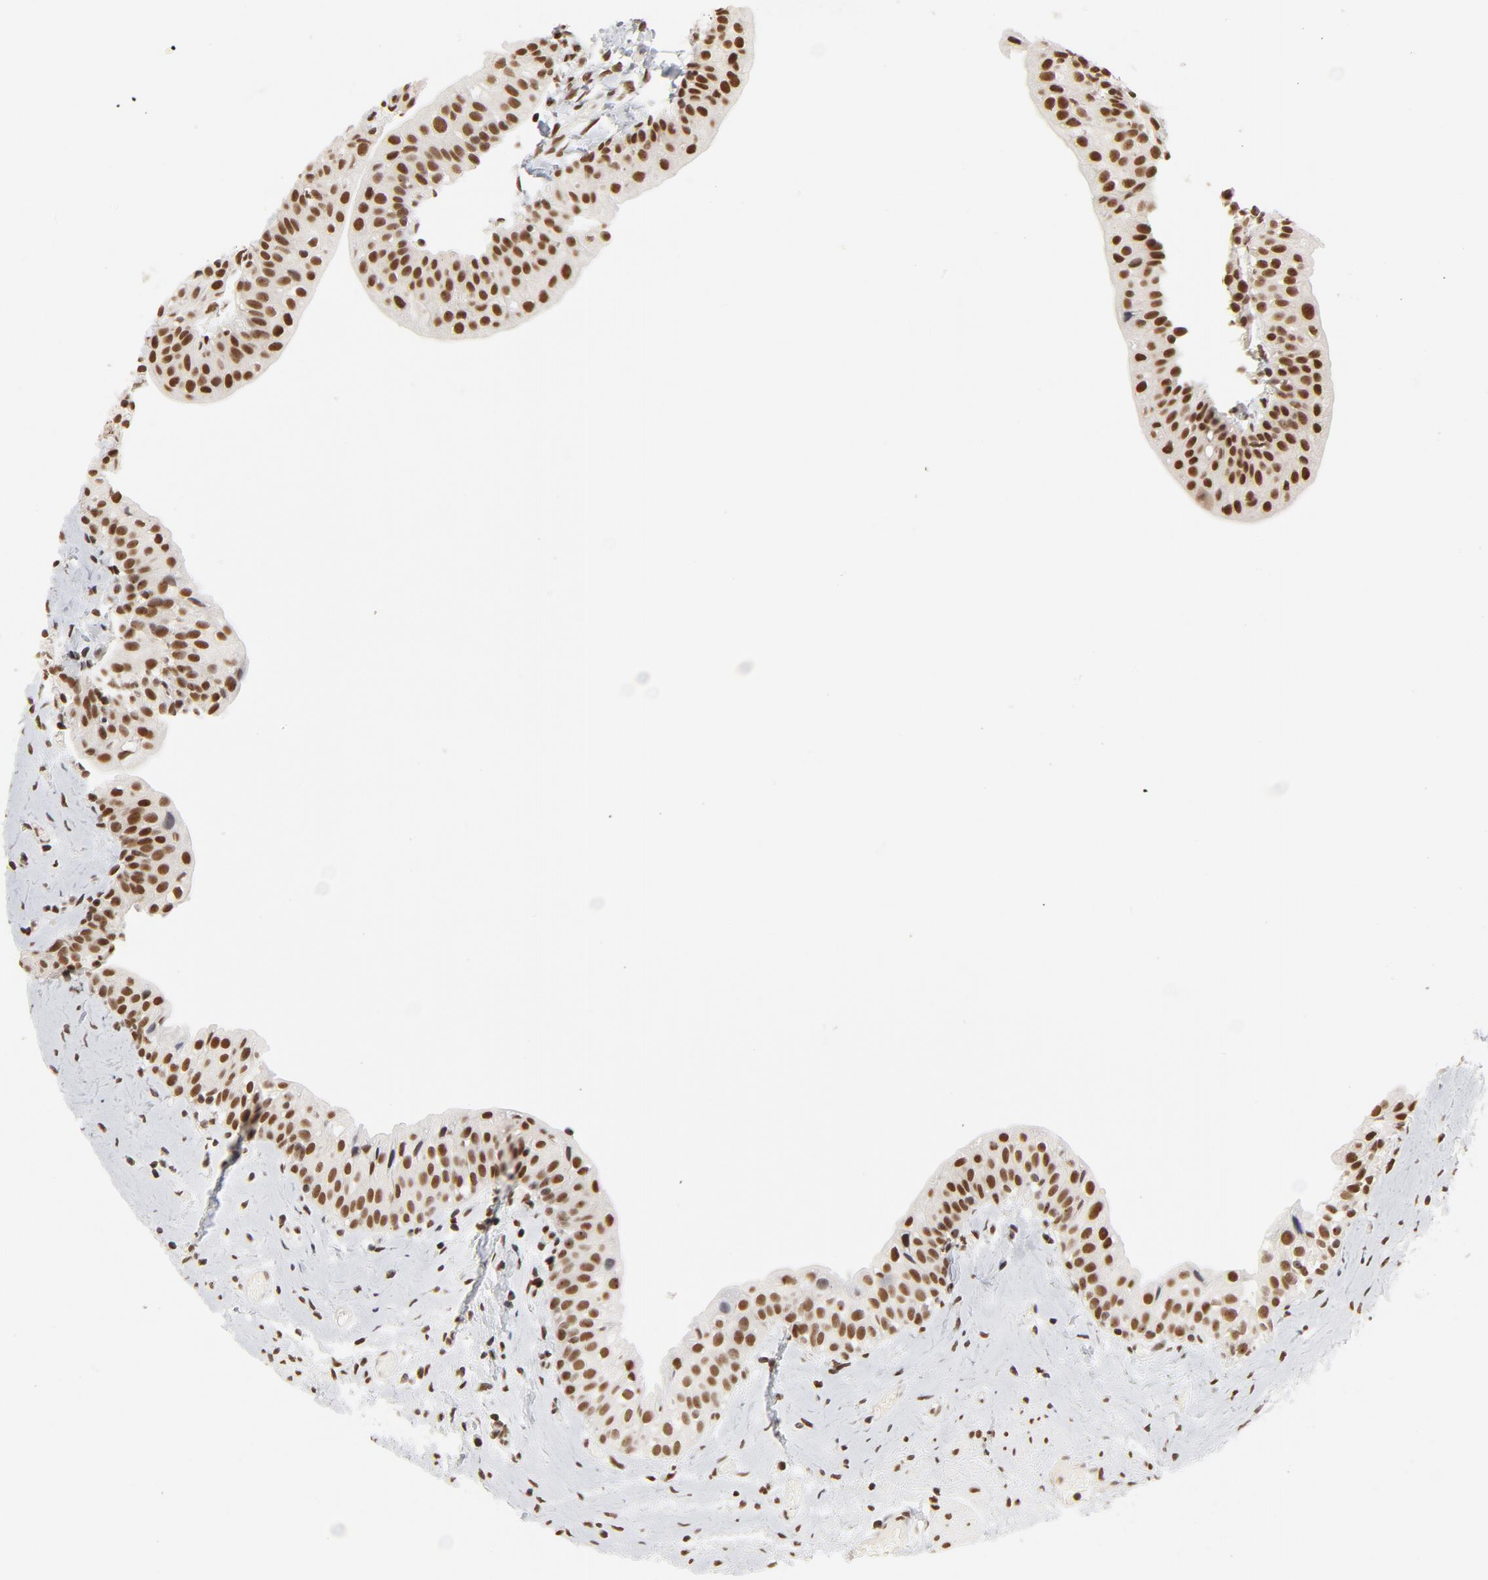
{"staining": {"intensity": "moderate", "quantity": ">75%", "location": "nuclear"}, "tissue": "urinary bladder", "cell_type": "Urothelial cells", "image_type": "normal", "snomed": [{"axis": "morphology", "description": "Normal tissue, NOS"}, {"axis": "topography", "description": "Urinary bladder"}], "caption": "Urinary bladder stained with IHC reveals moderate nuclear positivity in approximately >75% of urothelial cells.", "gene": "TP53BP1", "patient": {"sex": "male", "age": 59}}